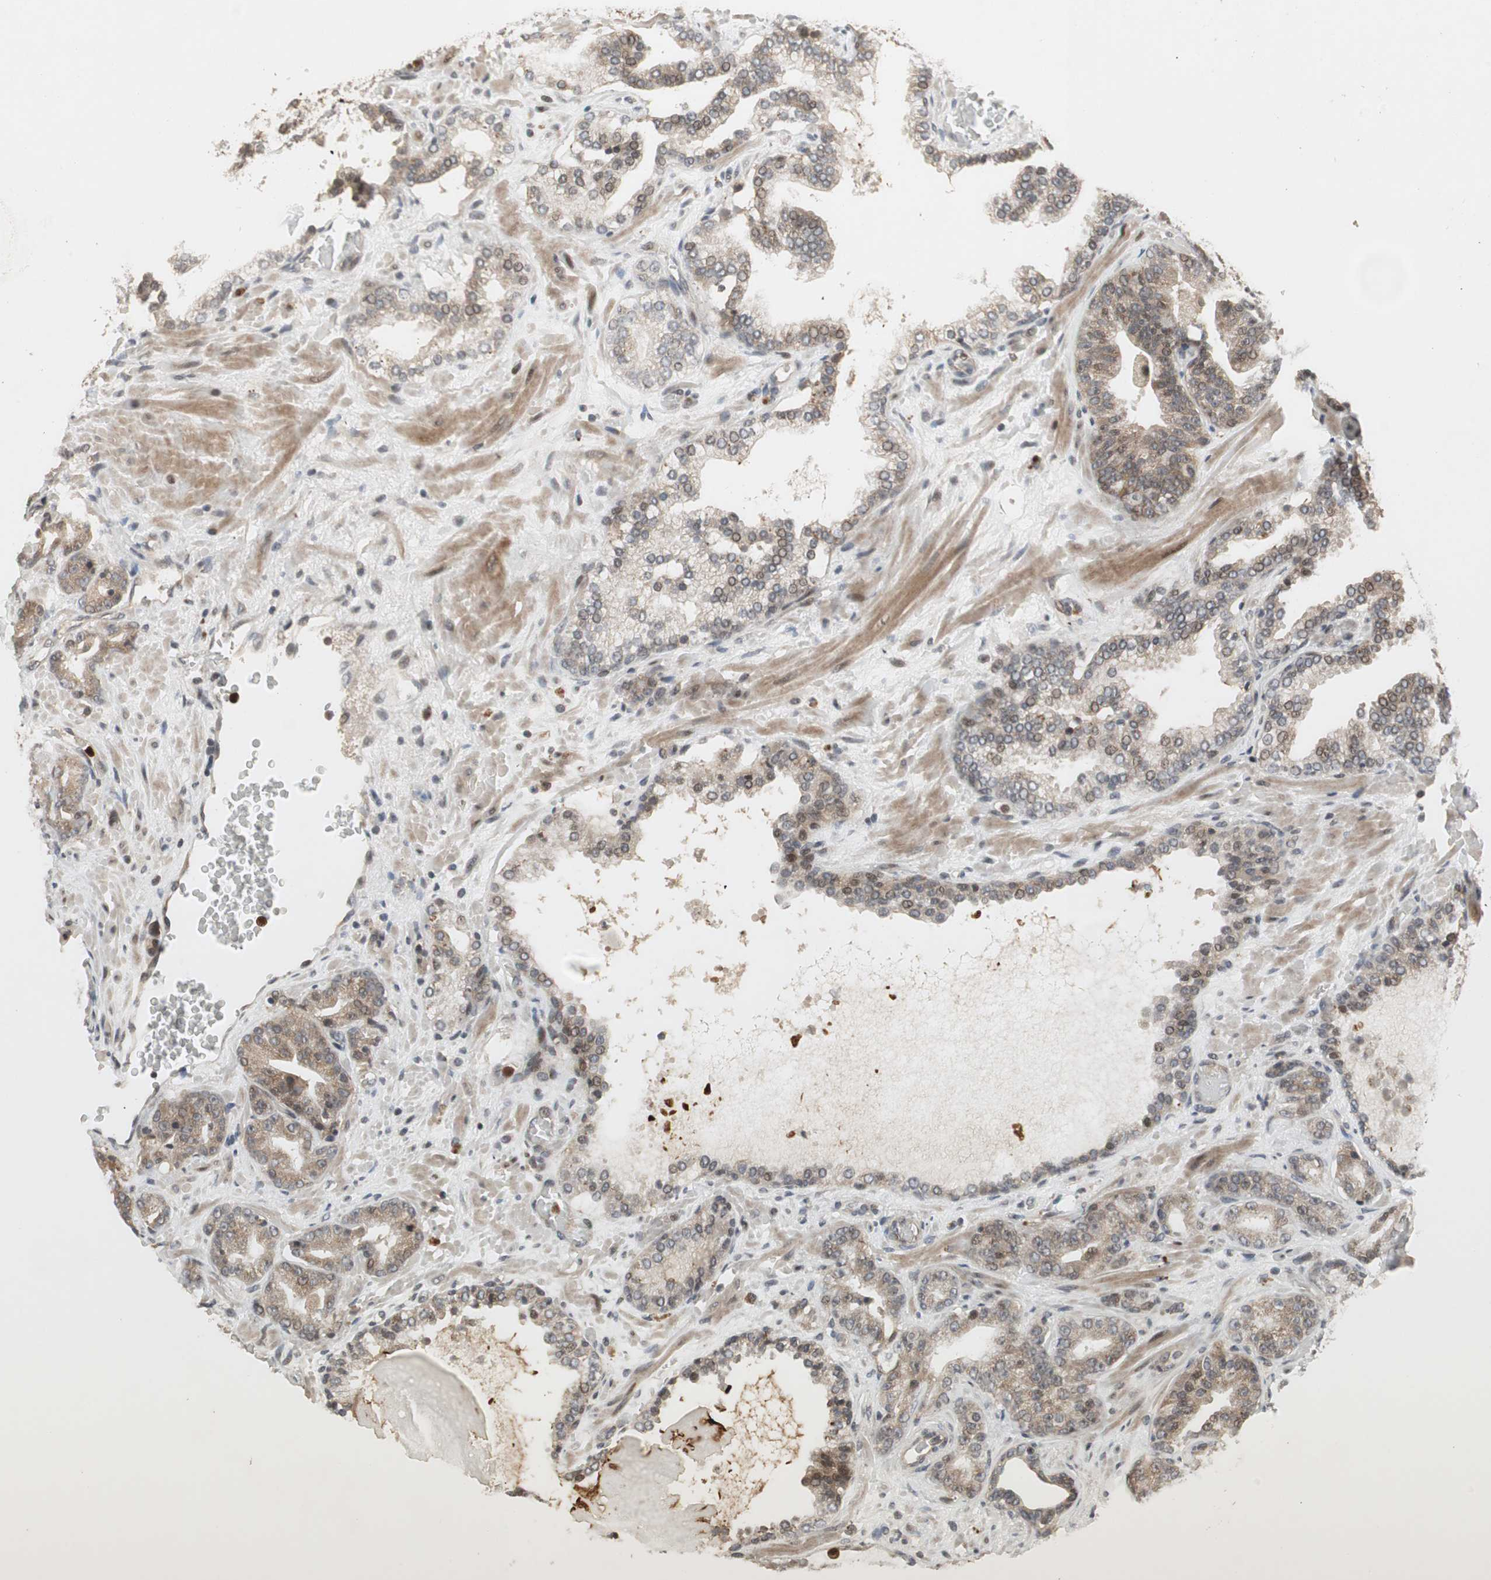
{"staining": {"intensity": "moderate", "quantity": ">75%", "location": "cytoplasmic/membranous"}, "tissue": "prostate cancer", "cell_type": "Tumor cells", "image_type": "cancer", "snomed": [{"axis": "morphology", "description": "Adenocarcinoma, Low grade"}, {"axis": "topography", "description": "Prostate"}], "caption": "Protein staining shows moderate cytoplasmic/membranous staining in approximately >75% of tumor cells in prostate cancer. Nuclei are stained in blue.", "gene": "SNX4", "patient": {"sex": "male", "age": 63}}